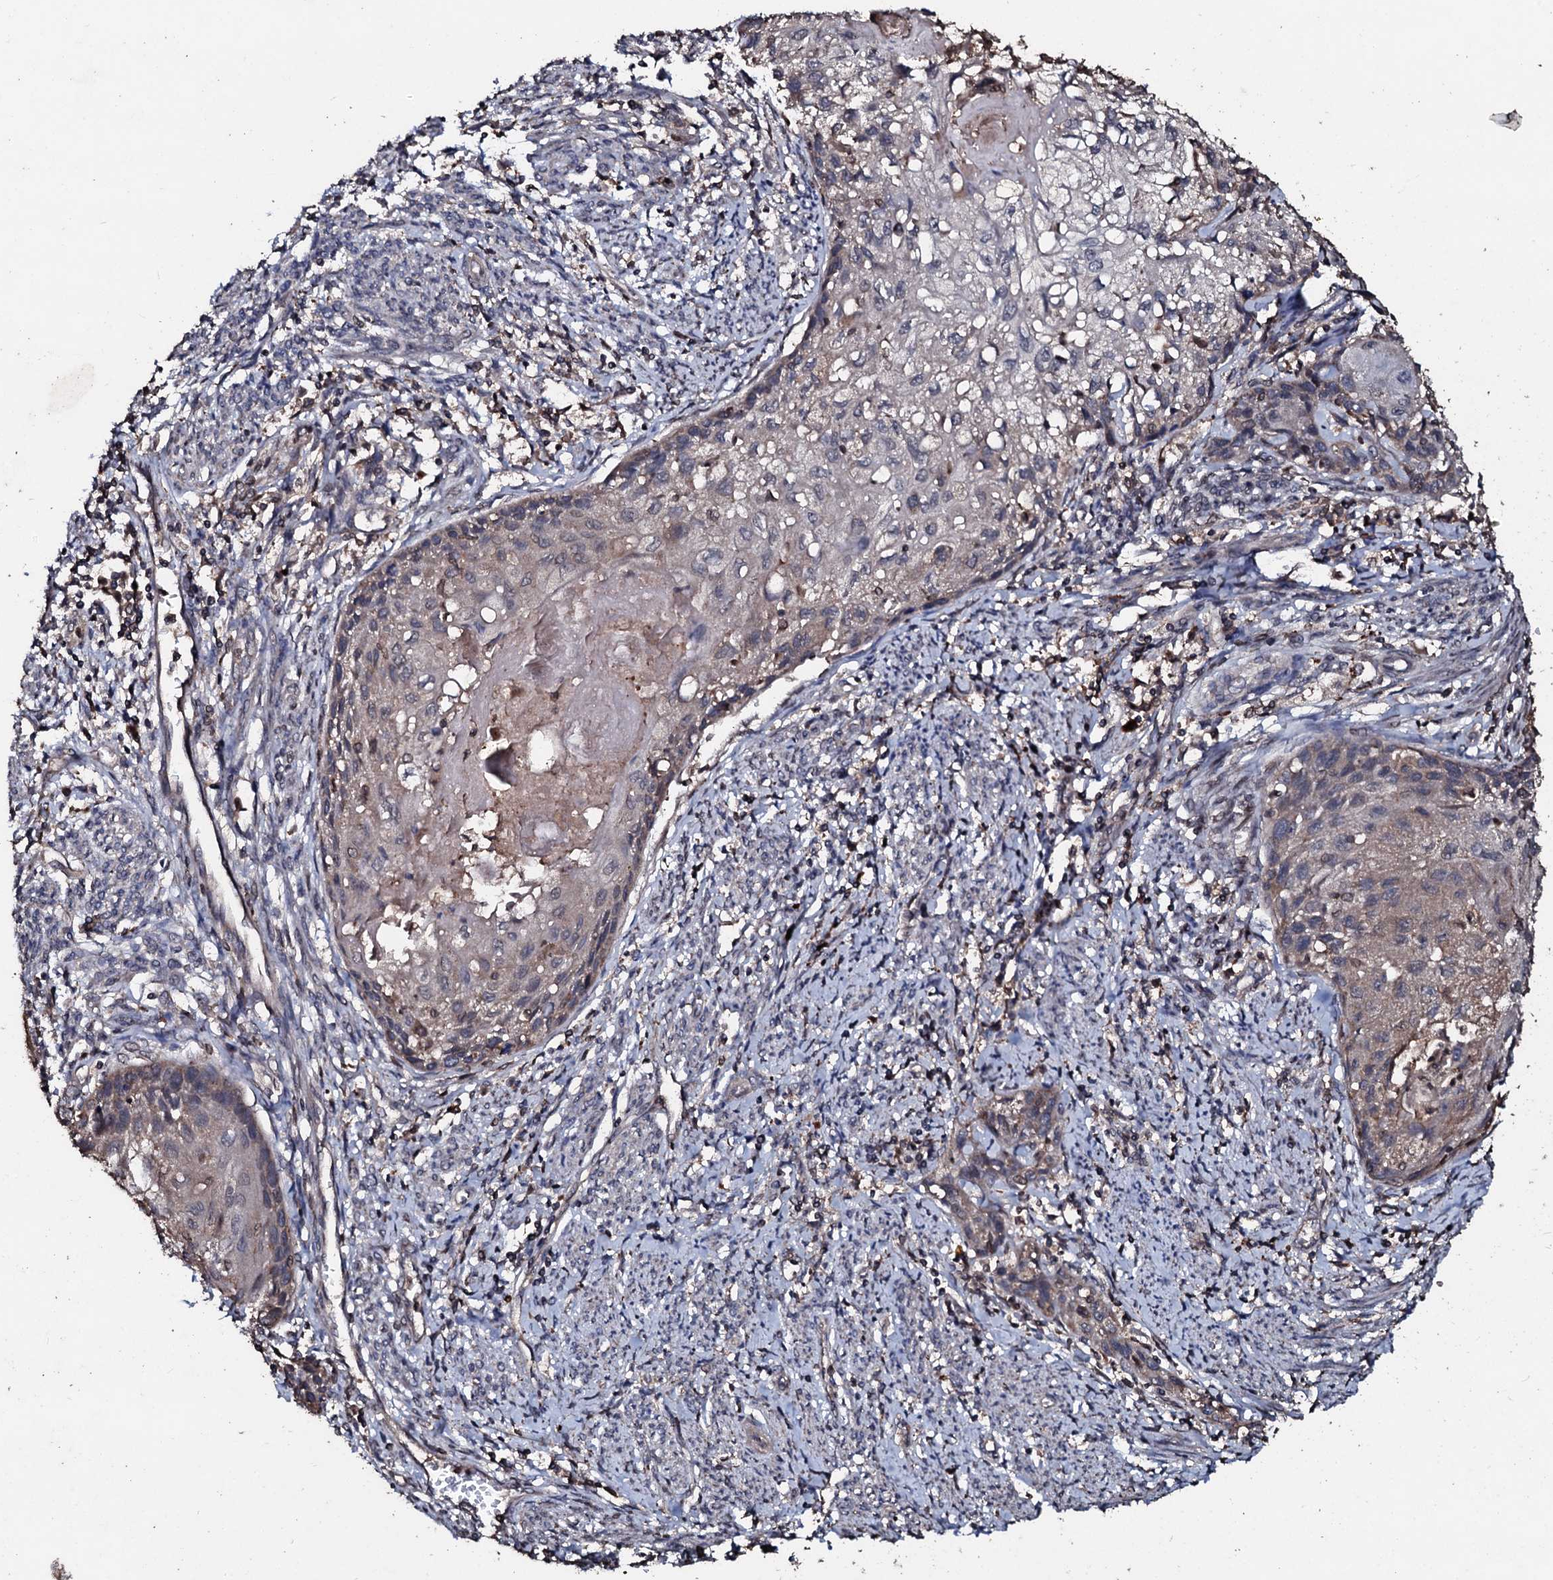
{"staining": {"intensity": "weak", "quantity": "<25%", "location": "cytoplasmic/membranous"}, "tissue": "cervical cancer", "cell_type": "Tumor cells", "image_type": "cancer", "snomed": [{"axis": "morphology", "description": "Squamous cell carcinoma, NOS"}, {"axis": "topography", "description": "Cervix"}], "caption": "Immunohistochemistry (IHC) micrograph of neoplastic tissue: human cervical cancer stained with DAB (3,3'-diaminobenzidine) displays no significant protein staining in tumor cells. Brightfield microscopy of IHC stained with DAB (3,3'-diaminobenzidine) (brown) and hematoxylin (blue), captured at high magnification.", "gene": "SDHAF2", "patient": {"sex": "female", "age": 67}}